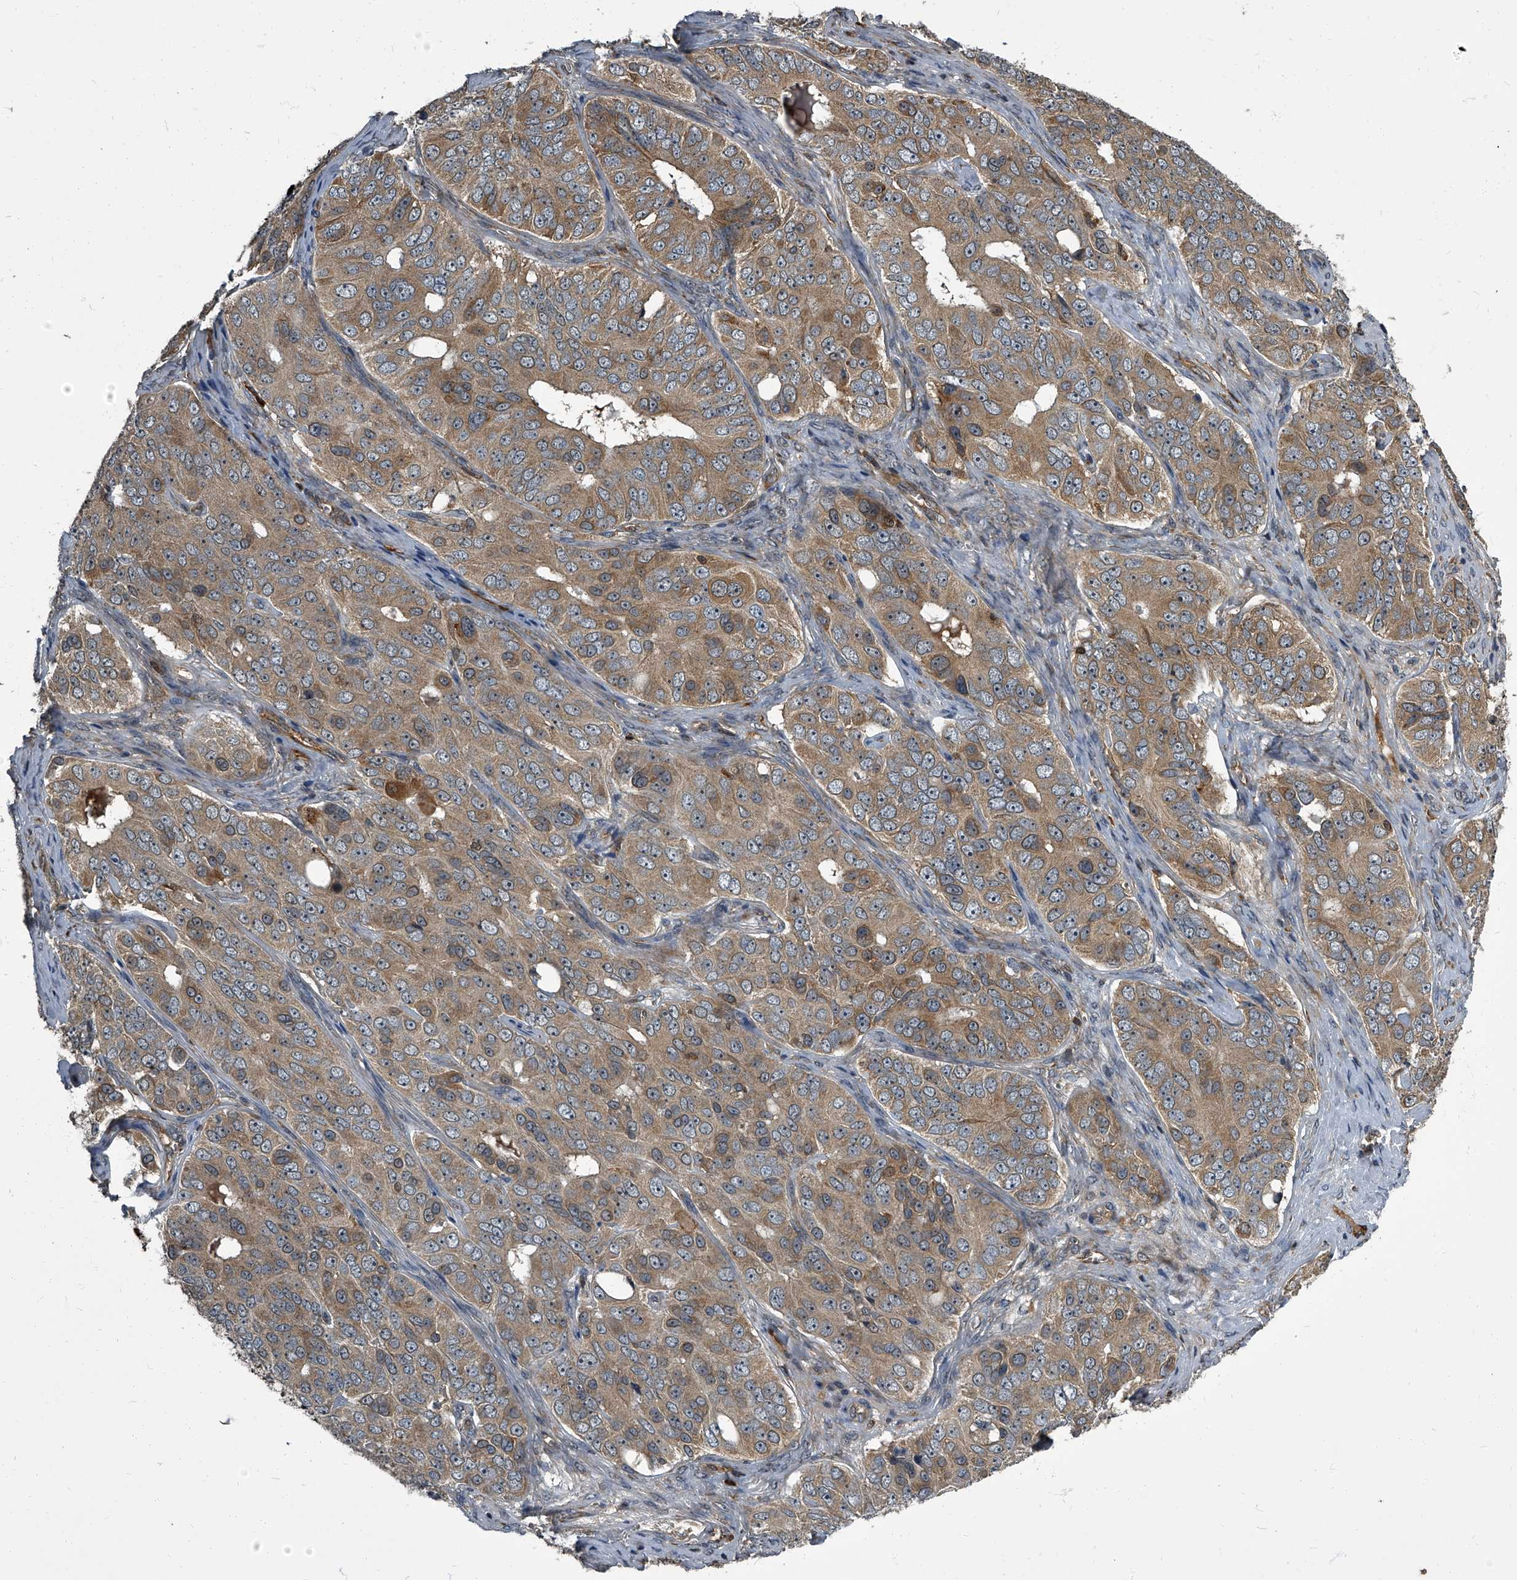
{"staining": {"intensity": "weak", "quantity": ">75%", "location": "cytoplasmic/membranous"}, "tissue": "ovarian cancer", "cell_type": "Tumor cells", "image_type": "cancer", "snomed": [{"axis": "morphology", "description": "Carcinoma, endometroid"}, {"axis": "topography", "description": "Ovary"}], "caption": "Endometroid carcinoma (ovarian) stained with a brown dye exhibits weak cytoplasmic/membranous positive positivity in about >75% of tumor cells.", "gene": "CDV3", "patient": {"sex": "female", "age": 51}}